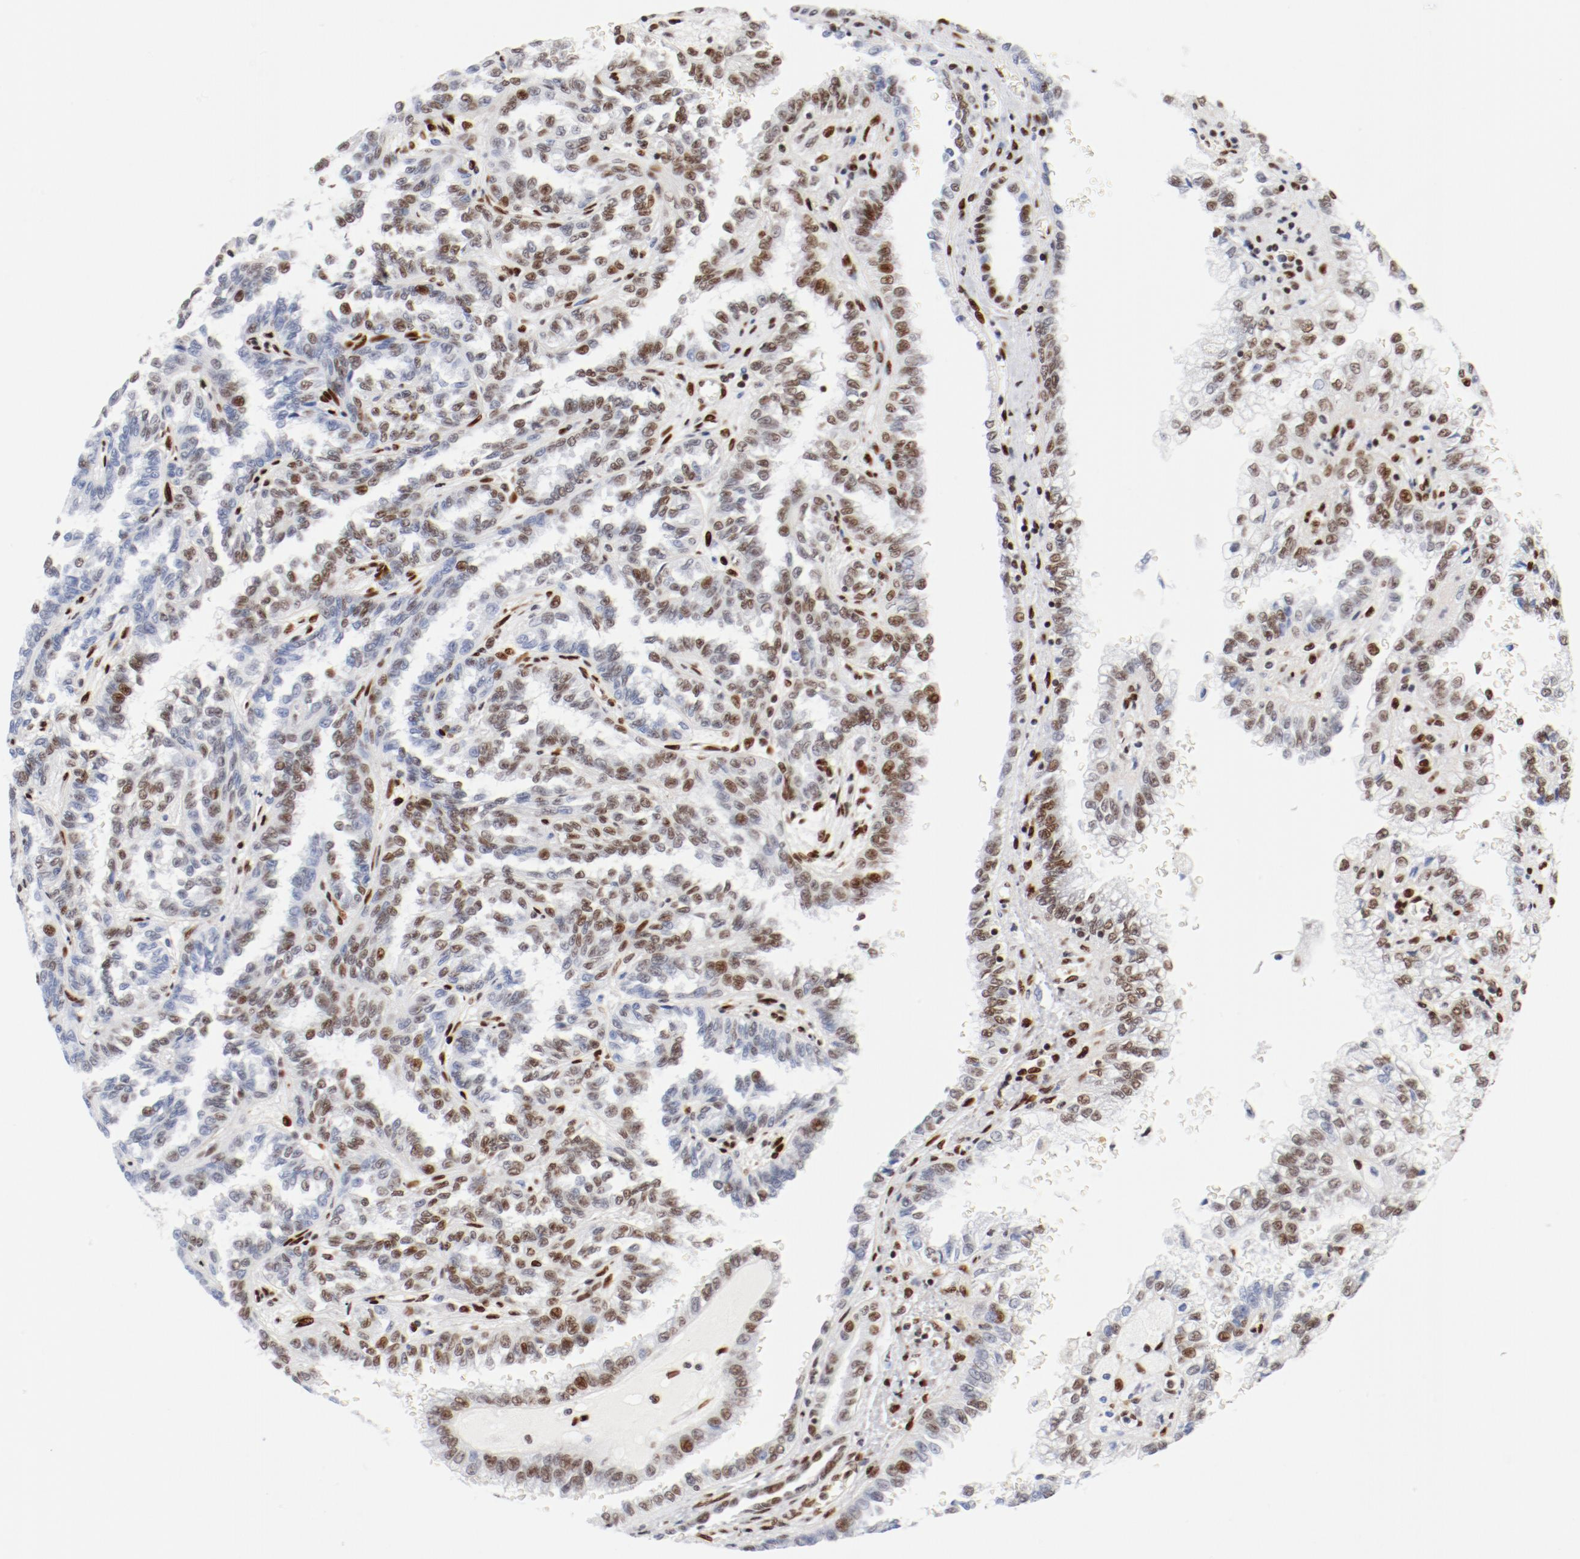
{"staining": {"intensity": "moderate", "quantity": "25%-75%", "location": "nuclear"}, "tissue": "renal cancer", "cell_type": "Tumor cells", "image_type": "cancer", "snomed": [{"axis": "morphology", "description": "Inflammation, NOS"}, {"axis": "morphology", "description": "Adenocarcinoma, NOS"}, {"axis": "topography", "description": "Kidney"}], "caption": "Protein staining of renal cancer (adenocarcinoma) tissue displays moderate nuclear staining in about 25%-75% of tumor cells. (IHC, brightfield microscopy, high magnification).", "gene": "CTBP1", "patient": {"sex": "male", "age": 68}}